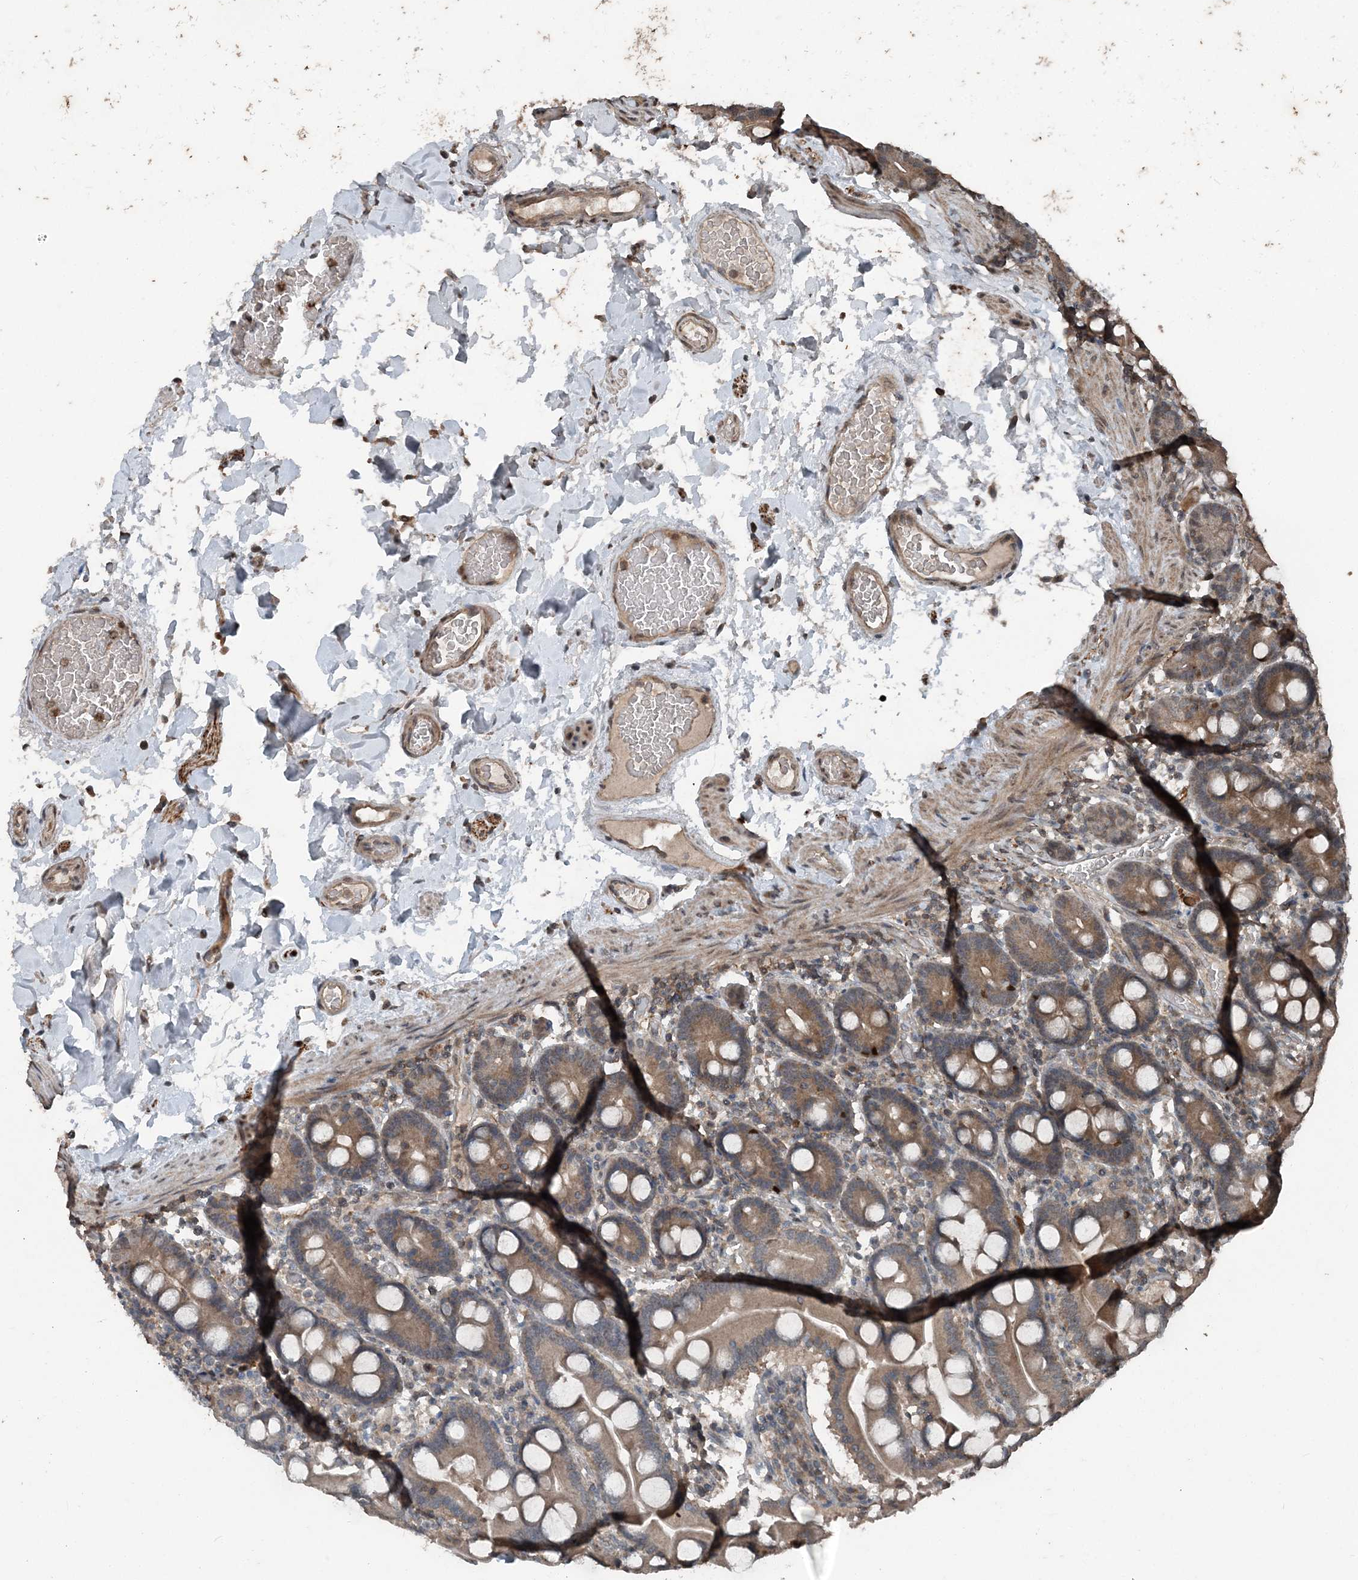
{"staining": {"intensity": "moderate", "quantity": ">75%", "location": "cytoplasmic/membranous"}, "tissue": "duodenum", "cell_type": "Glandular cells", "image_type": "normal", "snomed": [{"axis": "morphology", "description": "Normal tissue, NOS"}, {"axis": "topography", "description": "Duodenum"}], "caption": "Immunohistochemistry (IHC) micrograph of normal human duodenum stained for a protein (brown), which reveals medium levels of moderate cytoplasmic/membranous expression in about >75% of glandular cells.", "gene": "CFL1", "patient": {"sex": "male", "age": 55}}